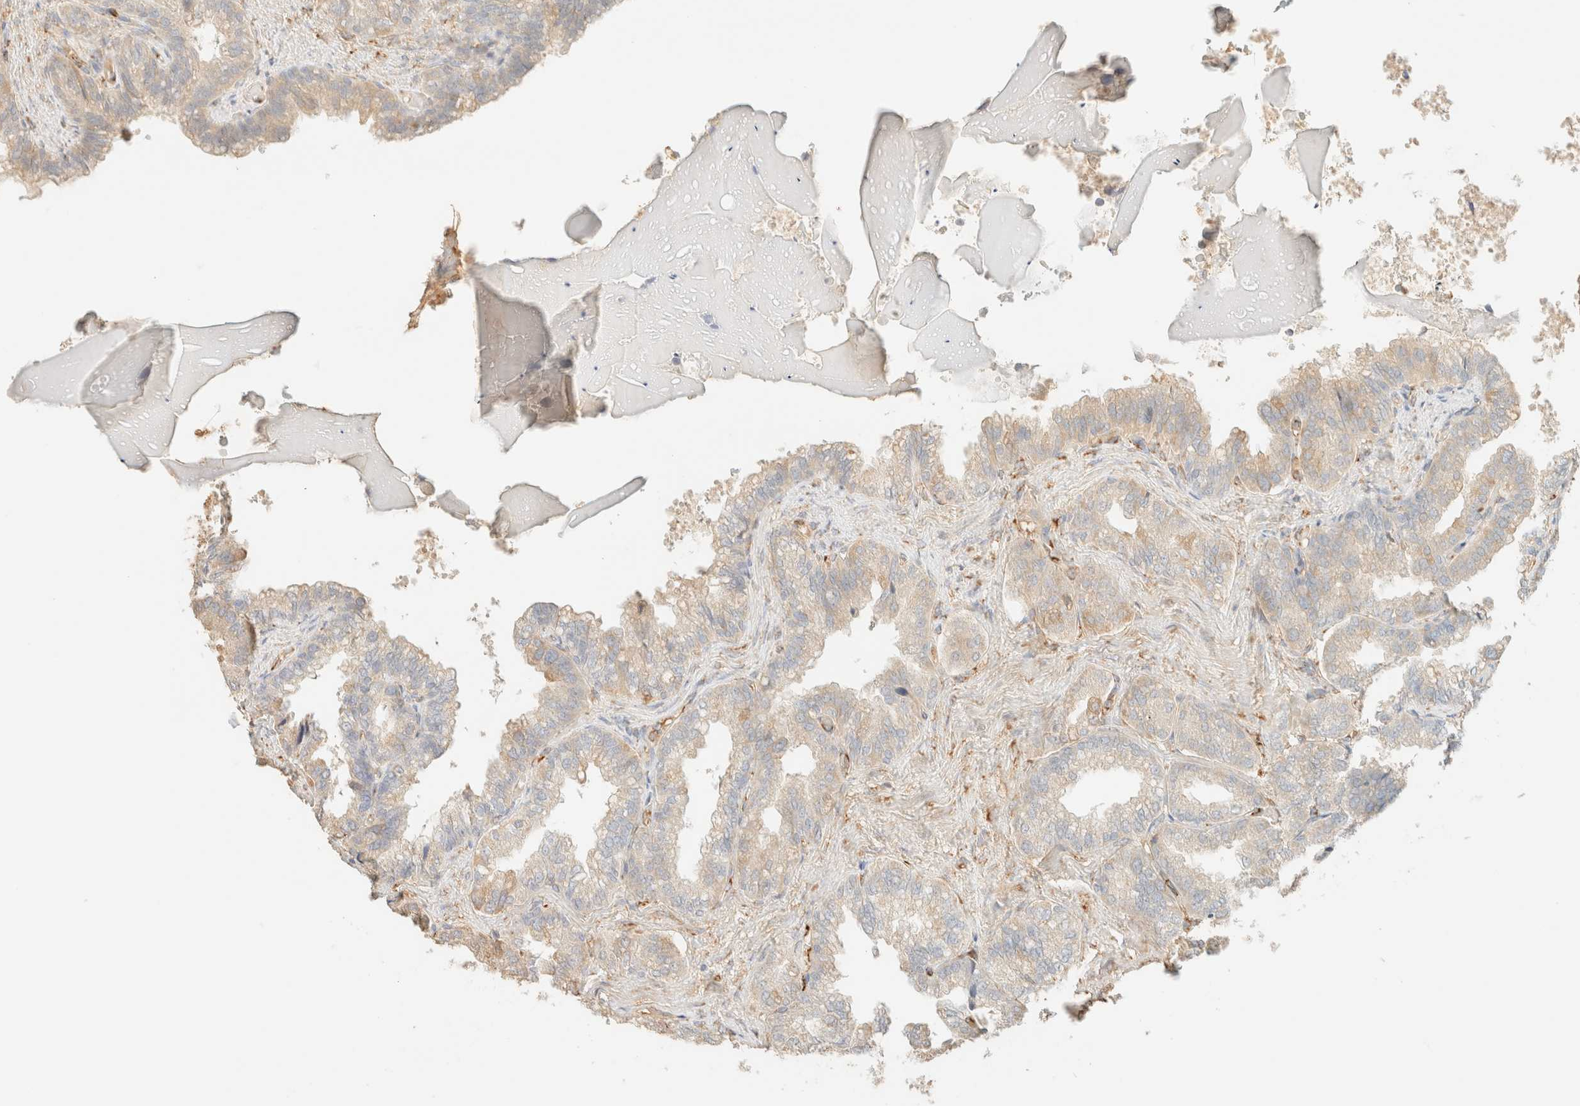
{"staining": {"intensity": "weak", "quantity": "<25%", "location": "cytoplasmic/membranous"}, "tissue": "seminal vesicle", "cell_type": "Glandular cells", "image_type": "normal", "snomed": [{"axis": "morphology", "description": "Normal tissue, NOS"}, {"axis": "topography", "description": "Seminal veicle"}], "caption": "A high-resolution micrograph shows IHC staining of unremarkable seminal vesicle, which shows no significant staining in glandular cells.", "gene": "SPARCL1", "patient": {"sex": "male", "age": 46}}